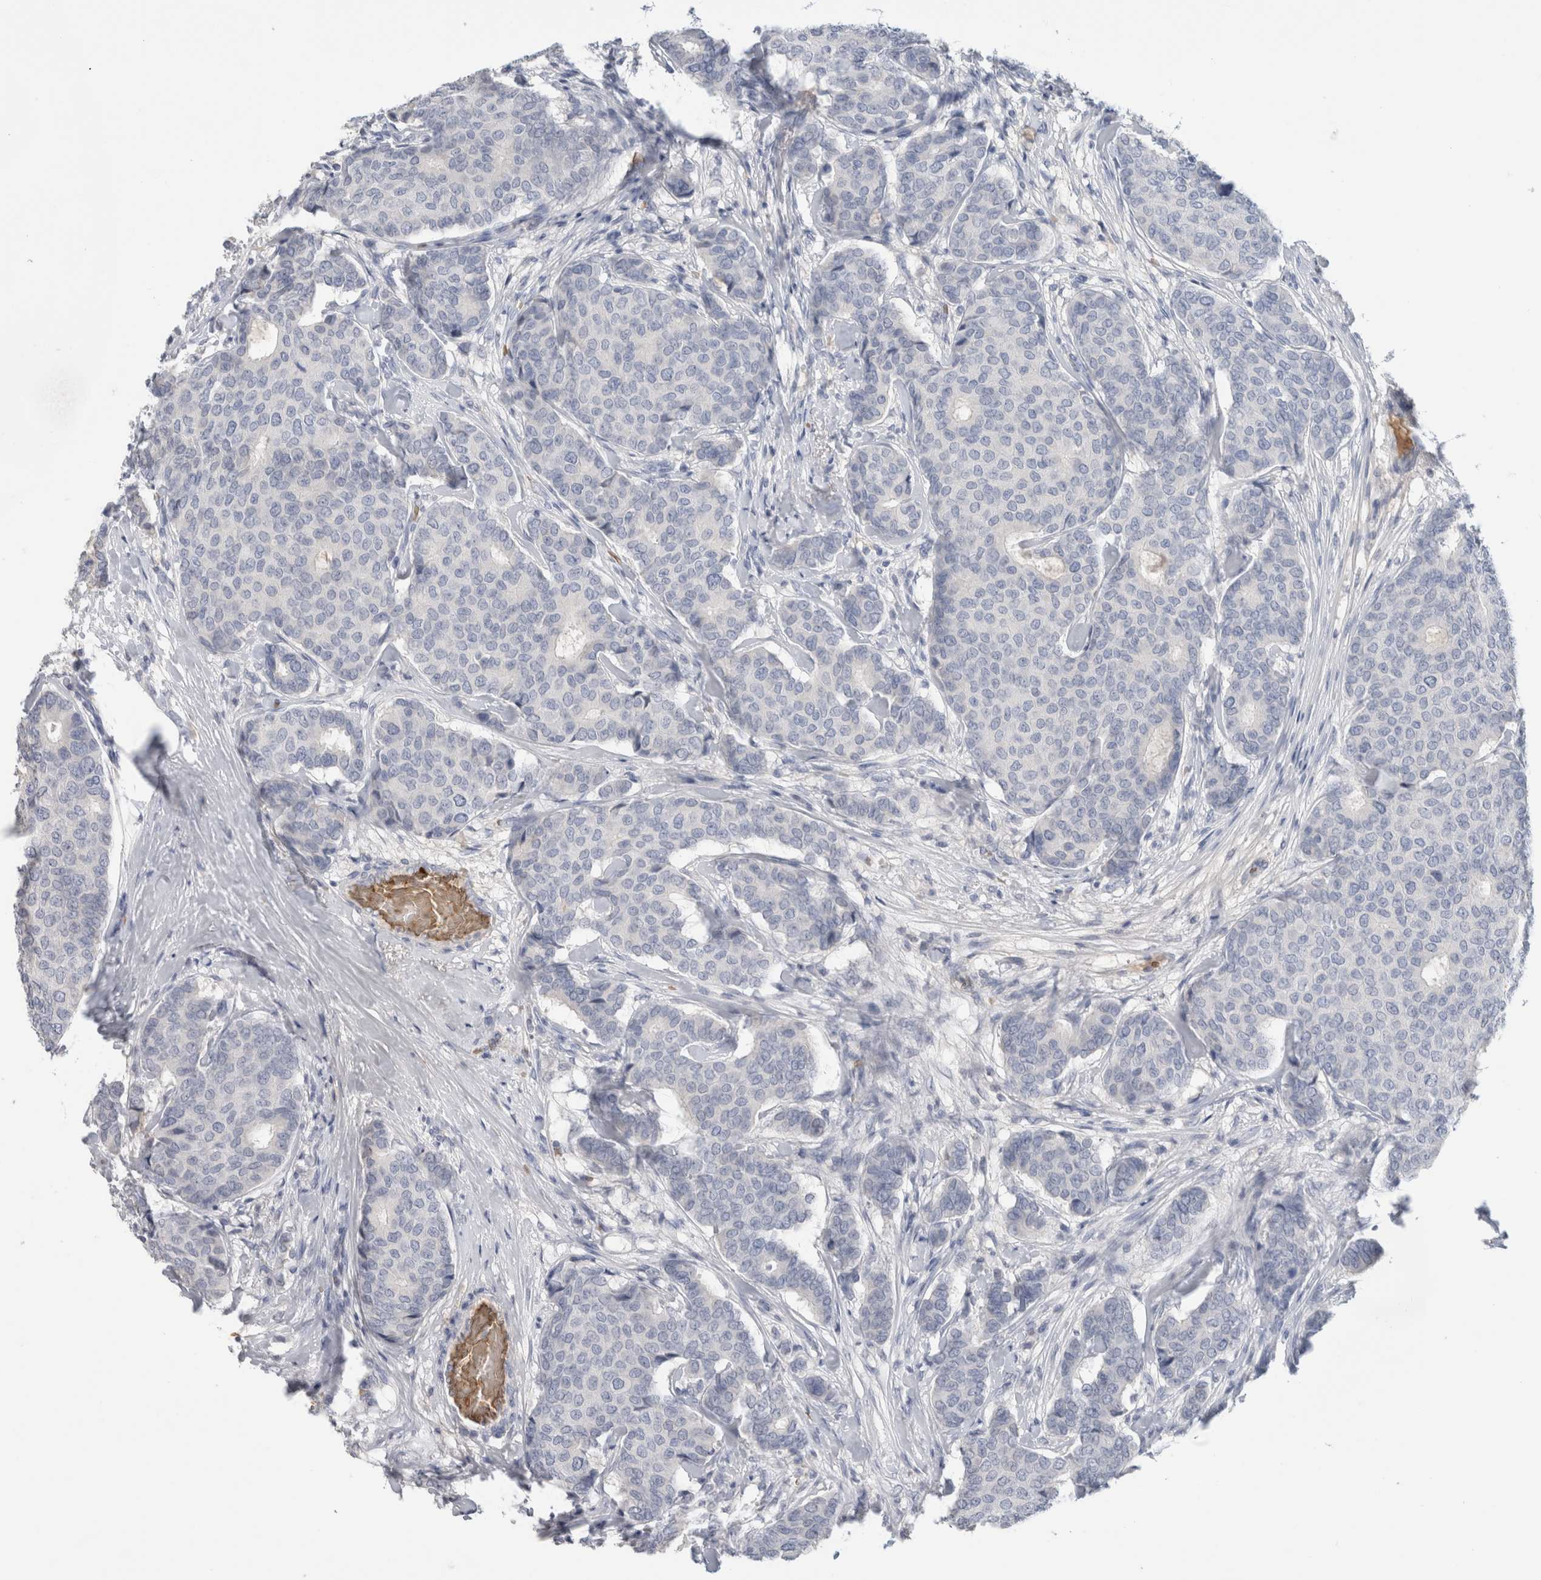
{"staining": {"intensity": "negative", "quantity": "none", "location": "none"}, "tissue": "breast cancer", "cell_type": "Tumor cells", "image_type": "cancer", "snomed": [{"axis": "morphology", "description": "Duct carcinoma"}, {"axis": "topography", "description": "Breast"}], "caption": "Histopathology image shows no protein positivity in tumor cells of breast cancer (intraductal carcinoma) tissue. (DAB (3,3'-diaminobenzidine) IHC visualized using brightfield microscopy, high magnification).", "gene": "CA1", "patient": {"sex": "female", "age": 75}}